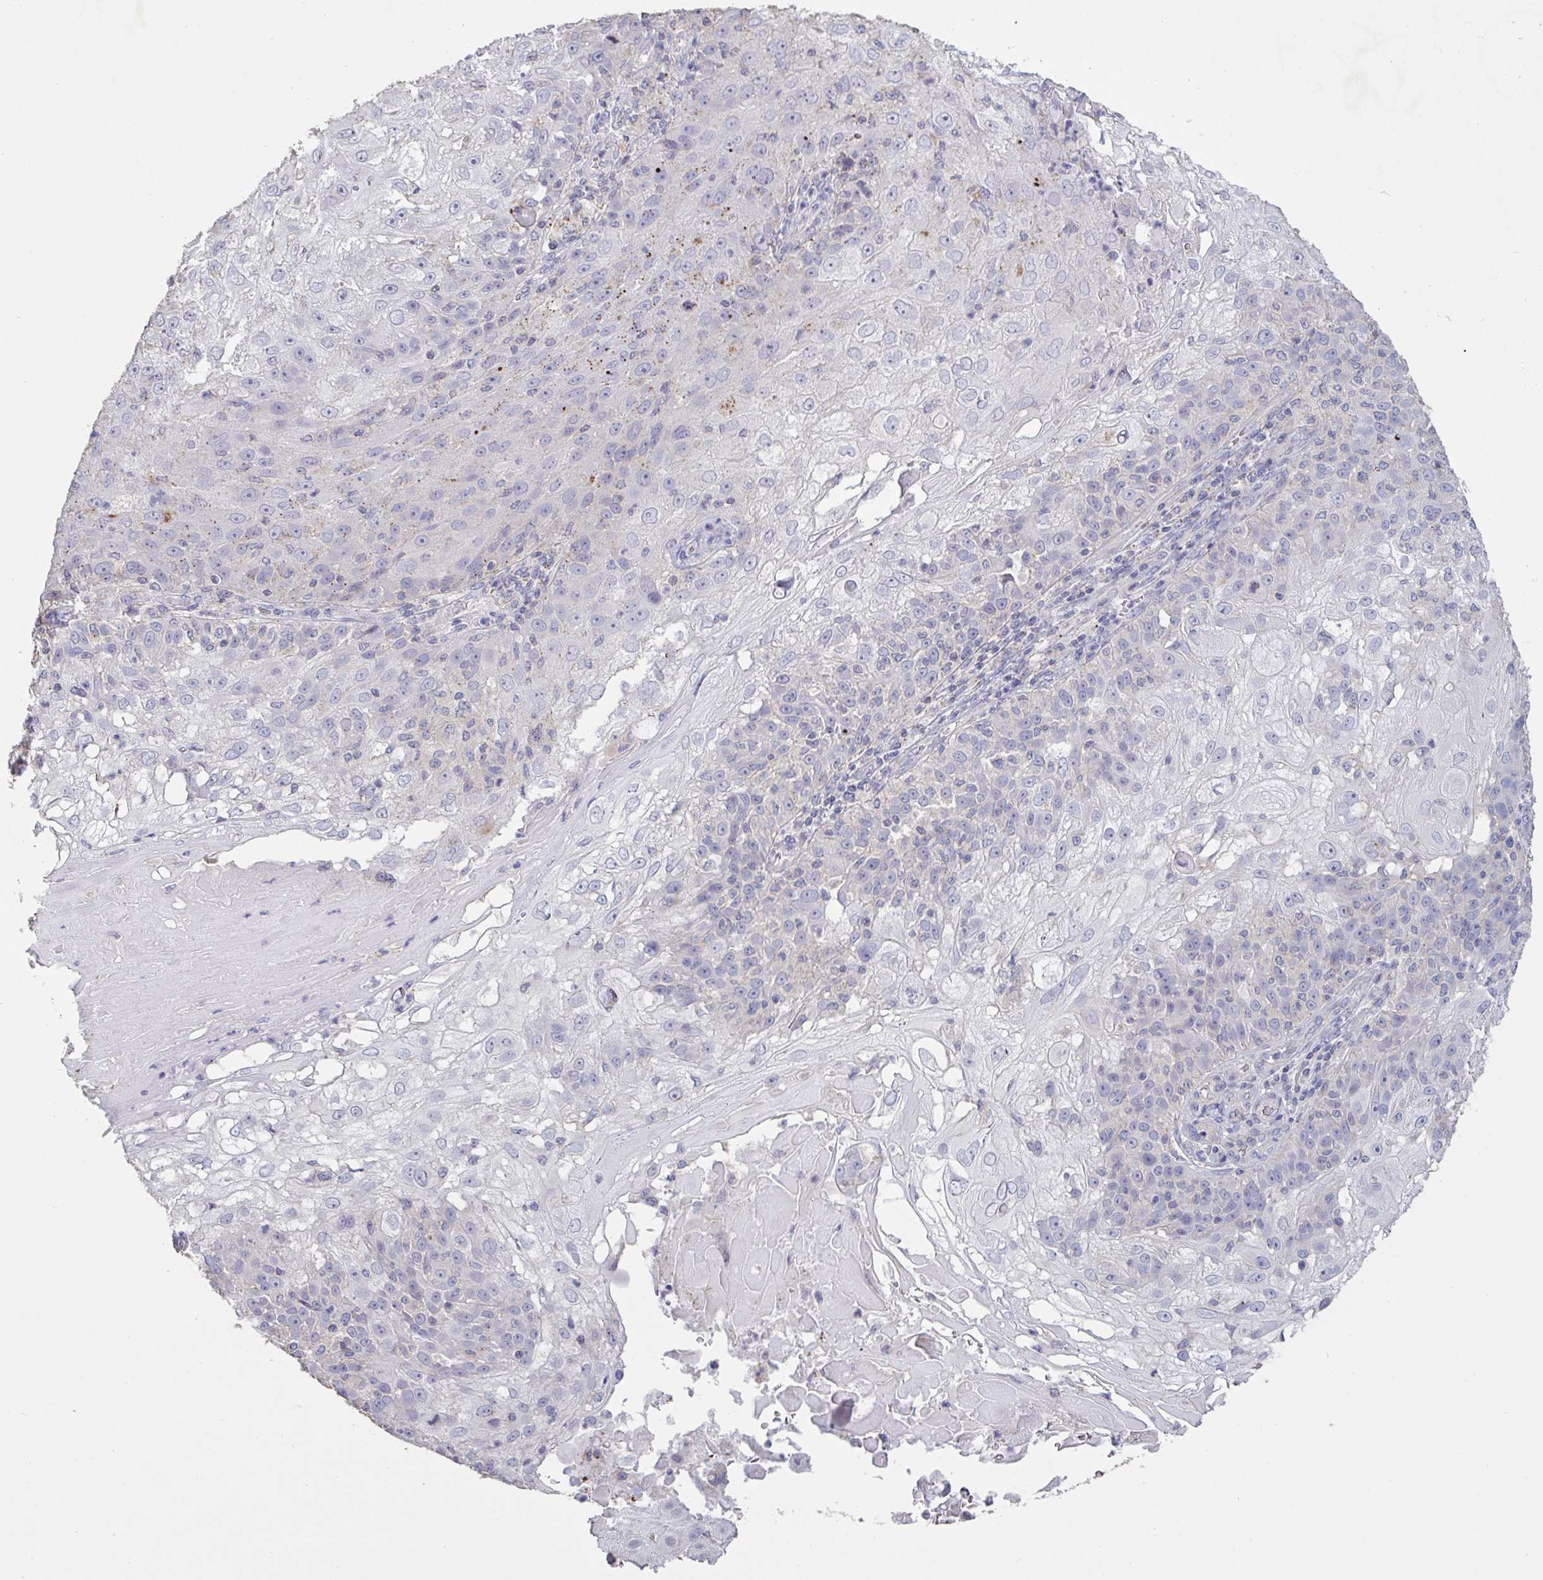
{"staining": {"intensity": "weak", "quantity": "25%-75%", "location": "cytoplasmic/membranous"}, "tissue": "skin cancer", "cell_type": "Tumor cells", "image_type": "cancer", "snomed": [{"axis": "morphology", "description": "Normal tissue, NOS"}, {"axis": "morphology", "description": "Squamous cell carcinoma, NOS"}, {"axis": "topography", "description": "Skin"}], "caption": "Immunohistochemistry (IHC) micrograph of skin squamous cell carcinoma stained for a protein (brown), which shows low levels of weak cytoplasmic/membranous expression in approximately 25%-75% of tumor cells.", "gene": "CHMP5", "patient": {"sex": "female", "age": 83}}